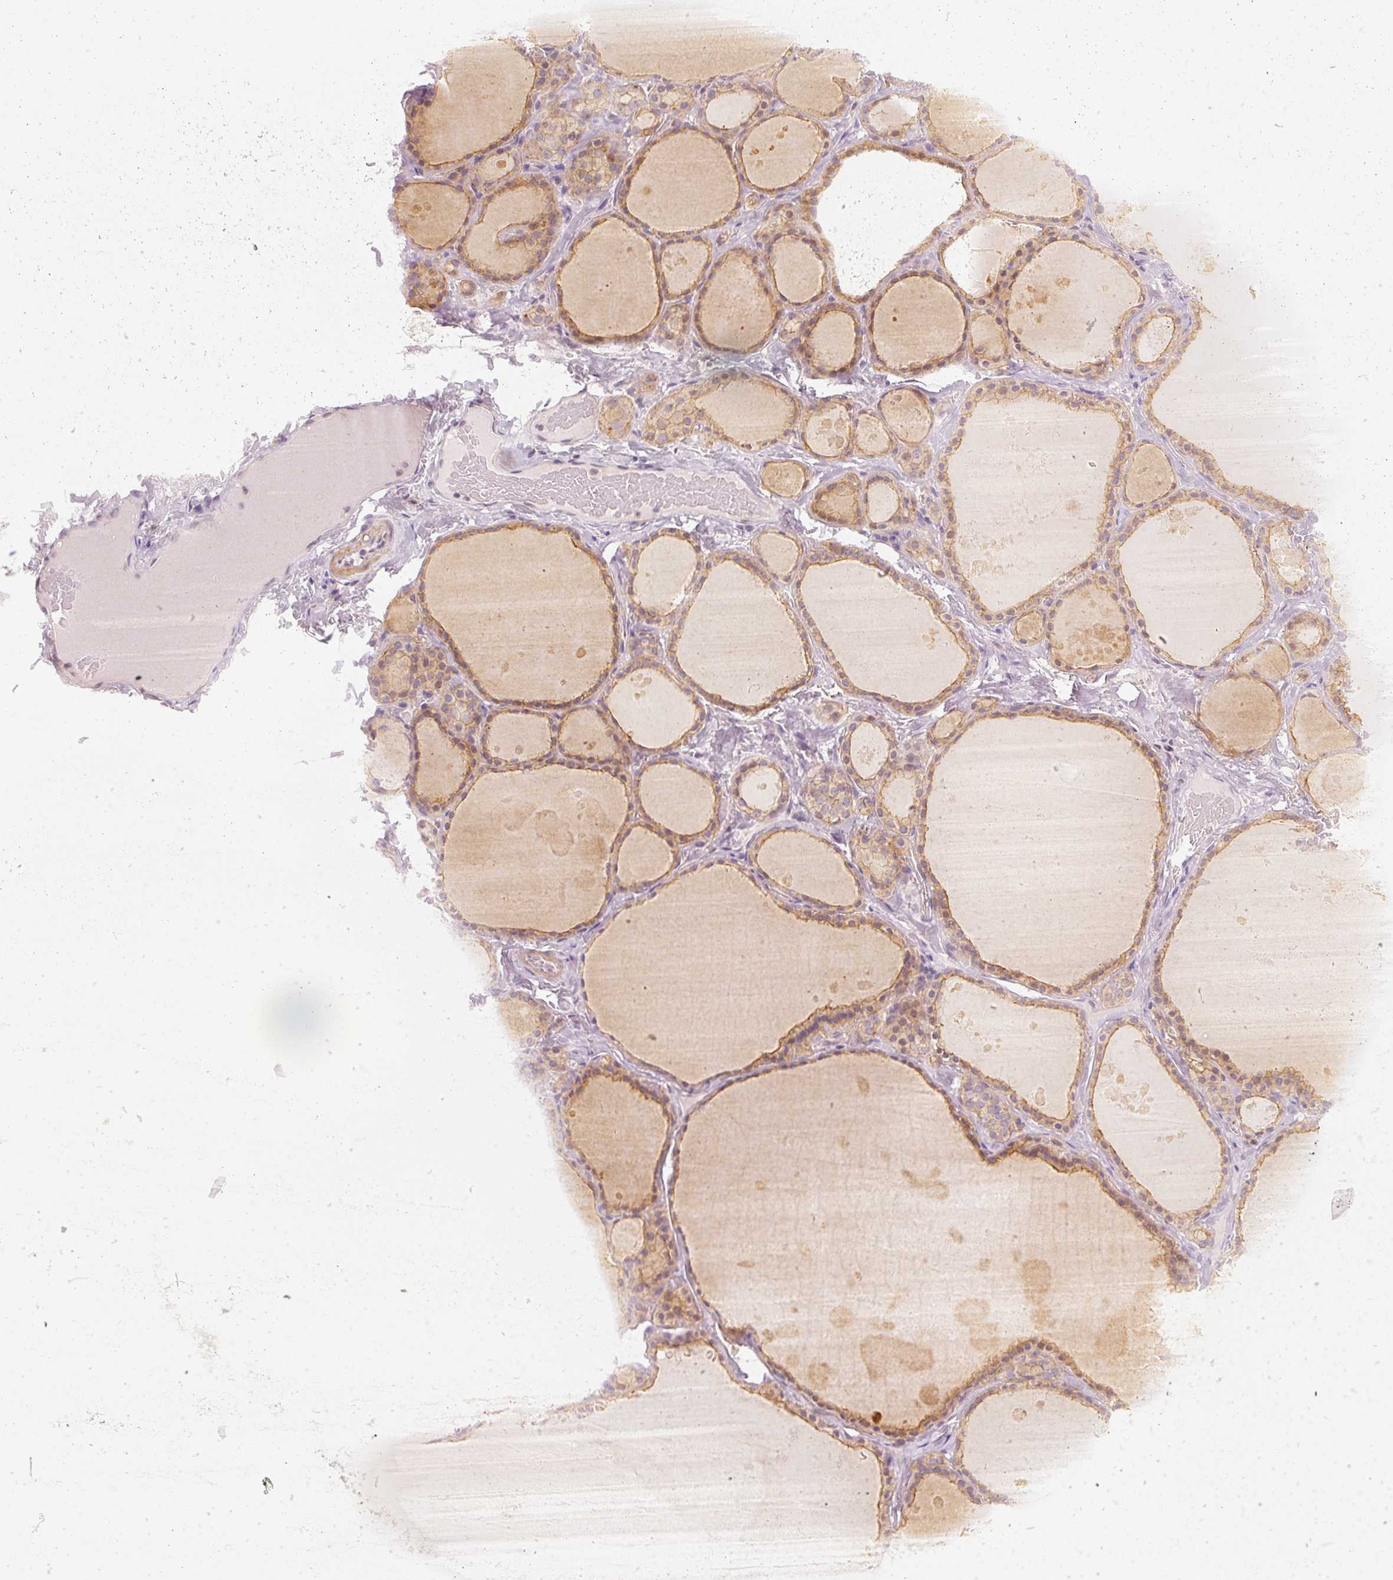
{"staining": {"intensity": "moderate", "quantity": ">75%", "location": "cytoplasmic/membranous"}, "tissue": "thyroid gland", "cell_type": "Glandular cells", "image_type": "normal", "snomed": [{"axis": "morphology", "description": "Normal tissue, NOS"}, {"axis": "topography", "description": "Thyroid gland"}], "caption": "Thyroid gland stained for a protein (brown) demonstrates moderate cytoplasmic/membranous positive expression in about >75% of glandular cells.", "gene": "DAPP1", "patient": {"sex": "male", "age": 56}}